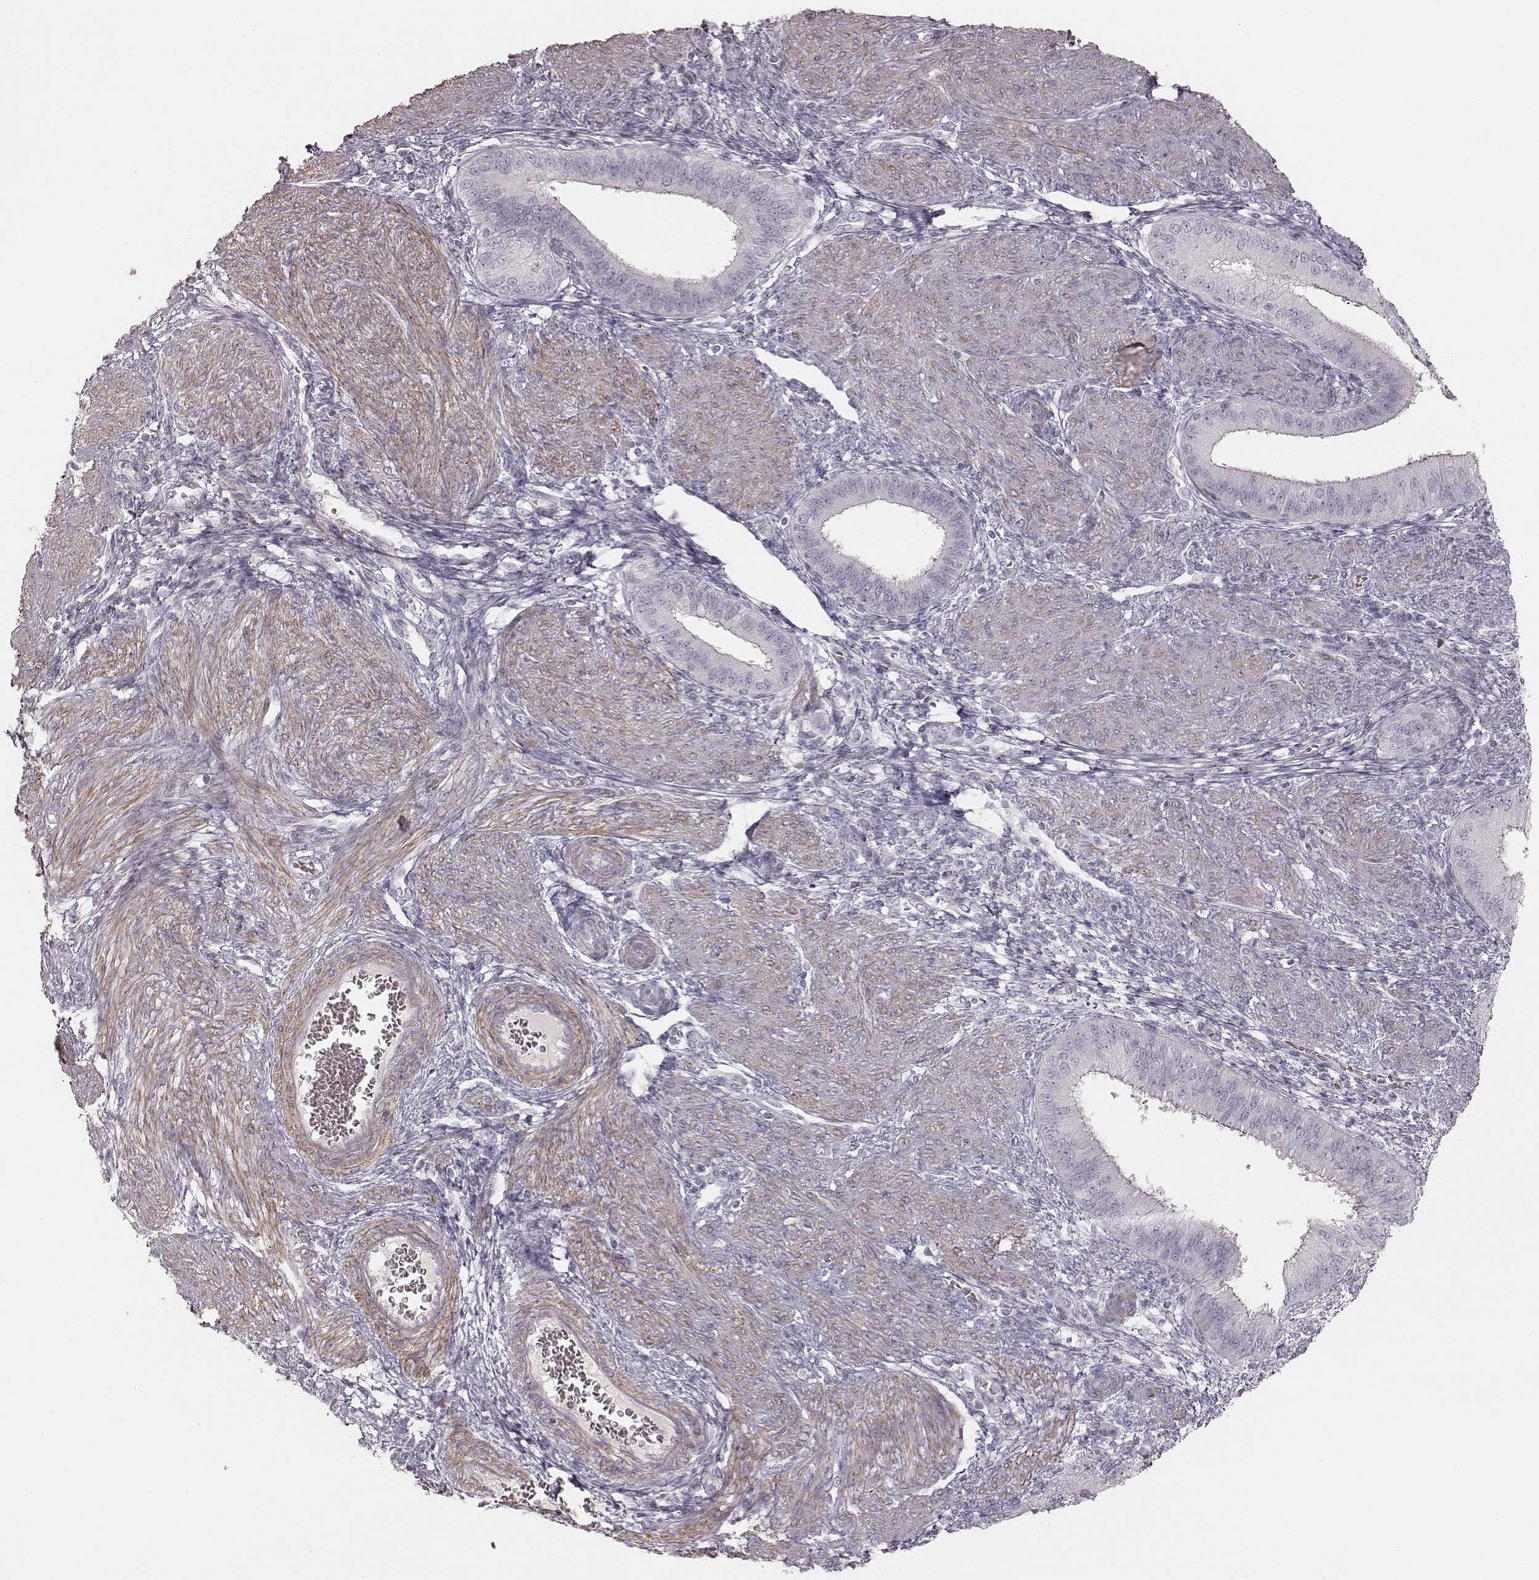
{"staining": {"intensity": "negative", "quantity": "none", "location": "none"}, "tissue": "endometrium", "cell_type": "Cells in endometrial stroma", "image_type": "normal", "snomed": [{"axis": "morphology", "description": "Normal tissue, NOS"}, {"axis": "topography", "description": "Endometrium"}], "caption": "Endometrium was stained to show a protein in brown. There is no significant staining in cells in endometrial stroma. Nuclei are stained in blue.", "gene": "PRLHR", "patient": {"sex": "female", "age": 39}}